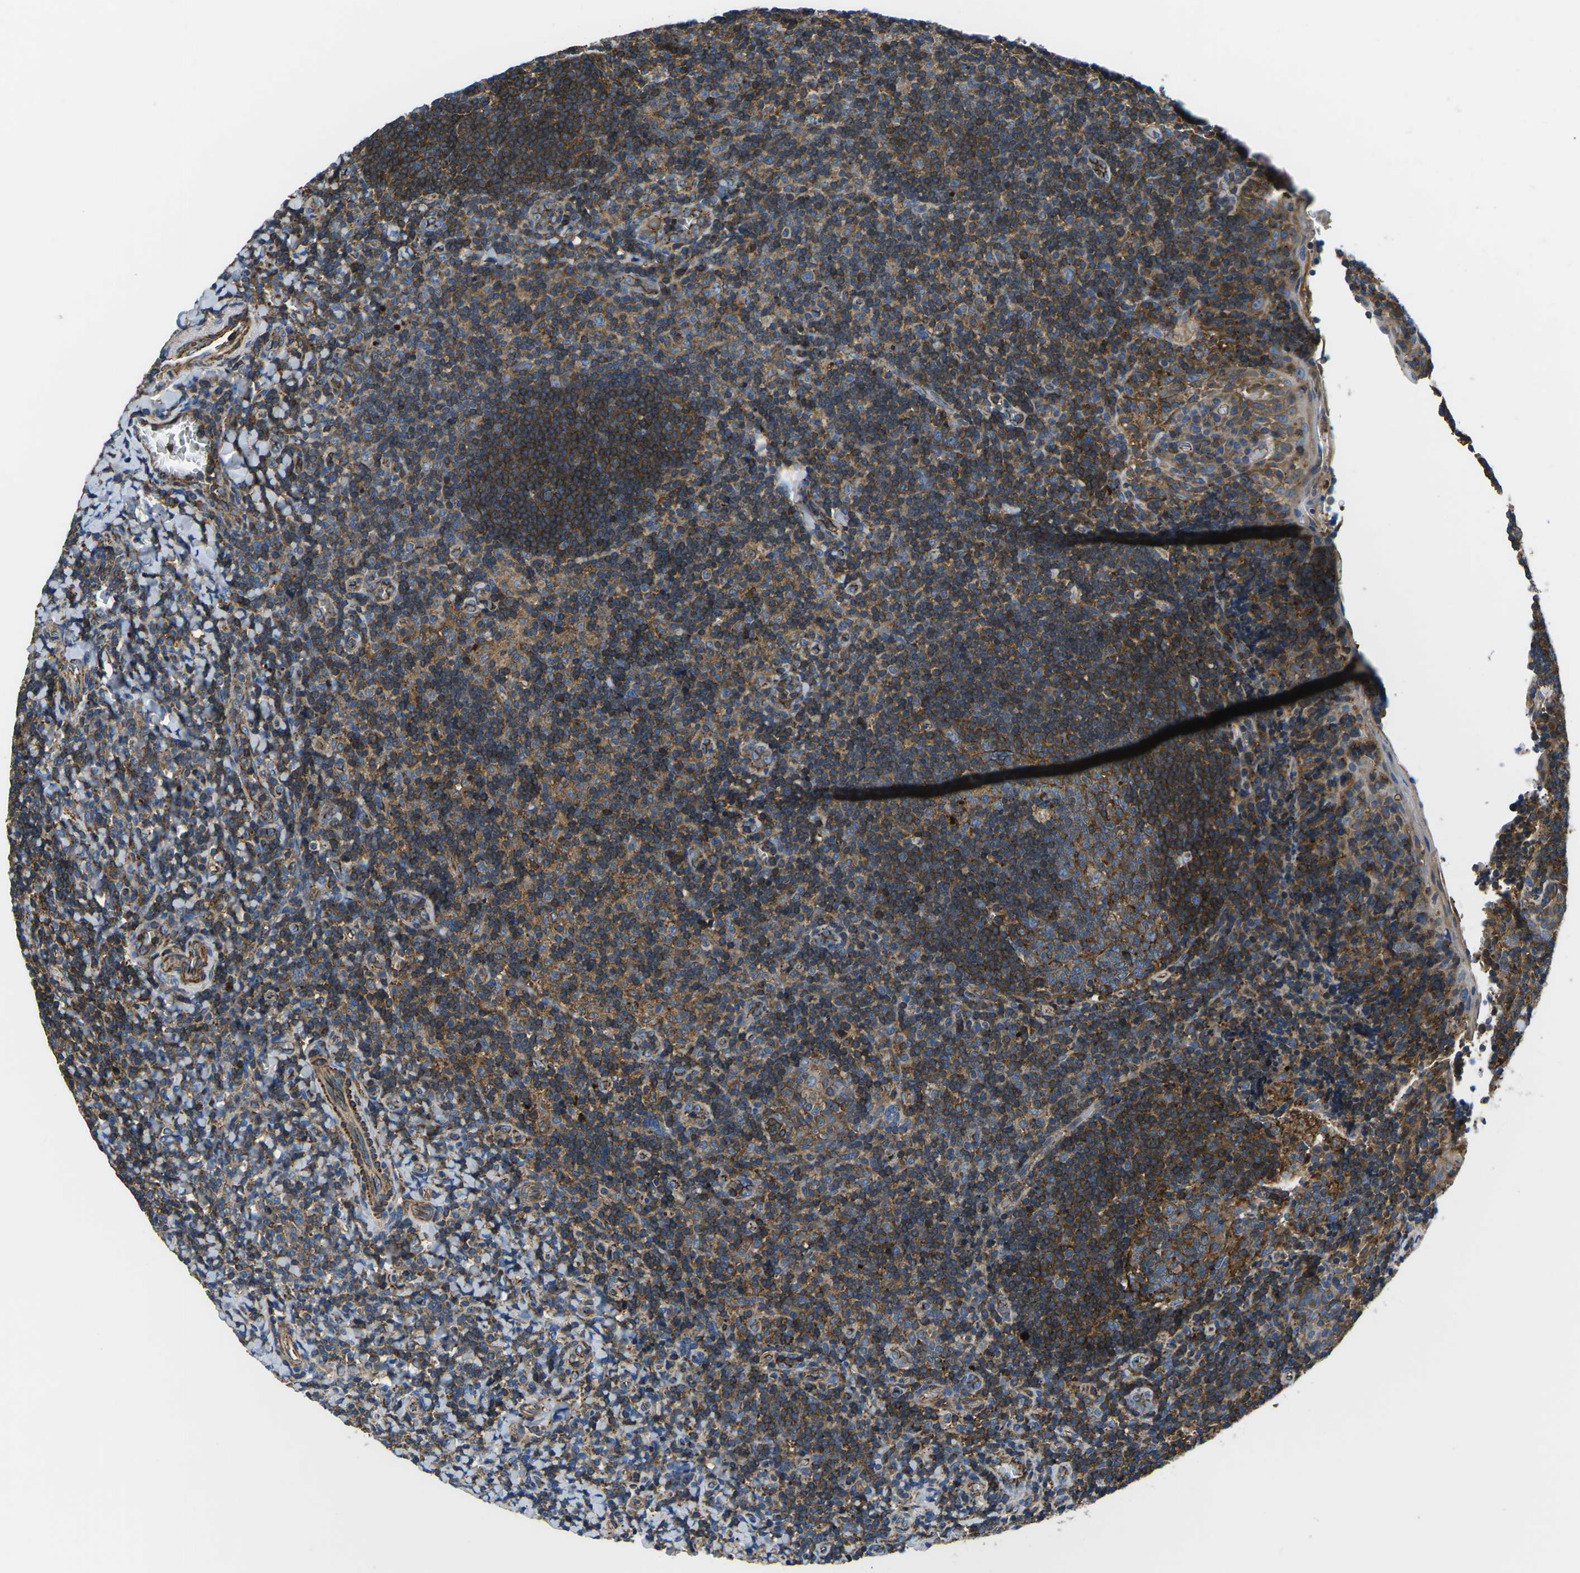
{"staining": {"intensity": "moderate", "quantity": ">75%", "location": "cytoplasmic/membranous"}, "tissue": "tonsil", "cell_type": "Germinal center cells", "image_type": "normal", "snomed": [{"axis": "morphology", "description": "Normal tissue, NOS"}, {"axis": "topography", "description": "Tonsil"}], "caption": "An immunohistochemistry (IHC) micrograph of unremarkable tissue is shown. Protein staining in brown highlights moderate cytoplasmic/membranous positivity in tonsil within germinal center cells.", "gene": "KCNJ15", "patient": {"sex": "male", "age": 37}}